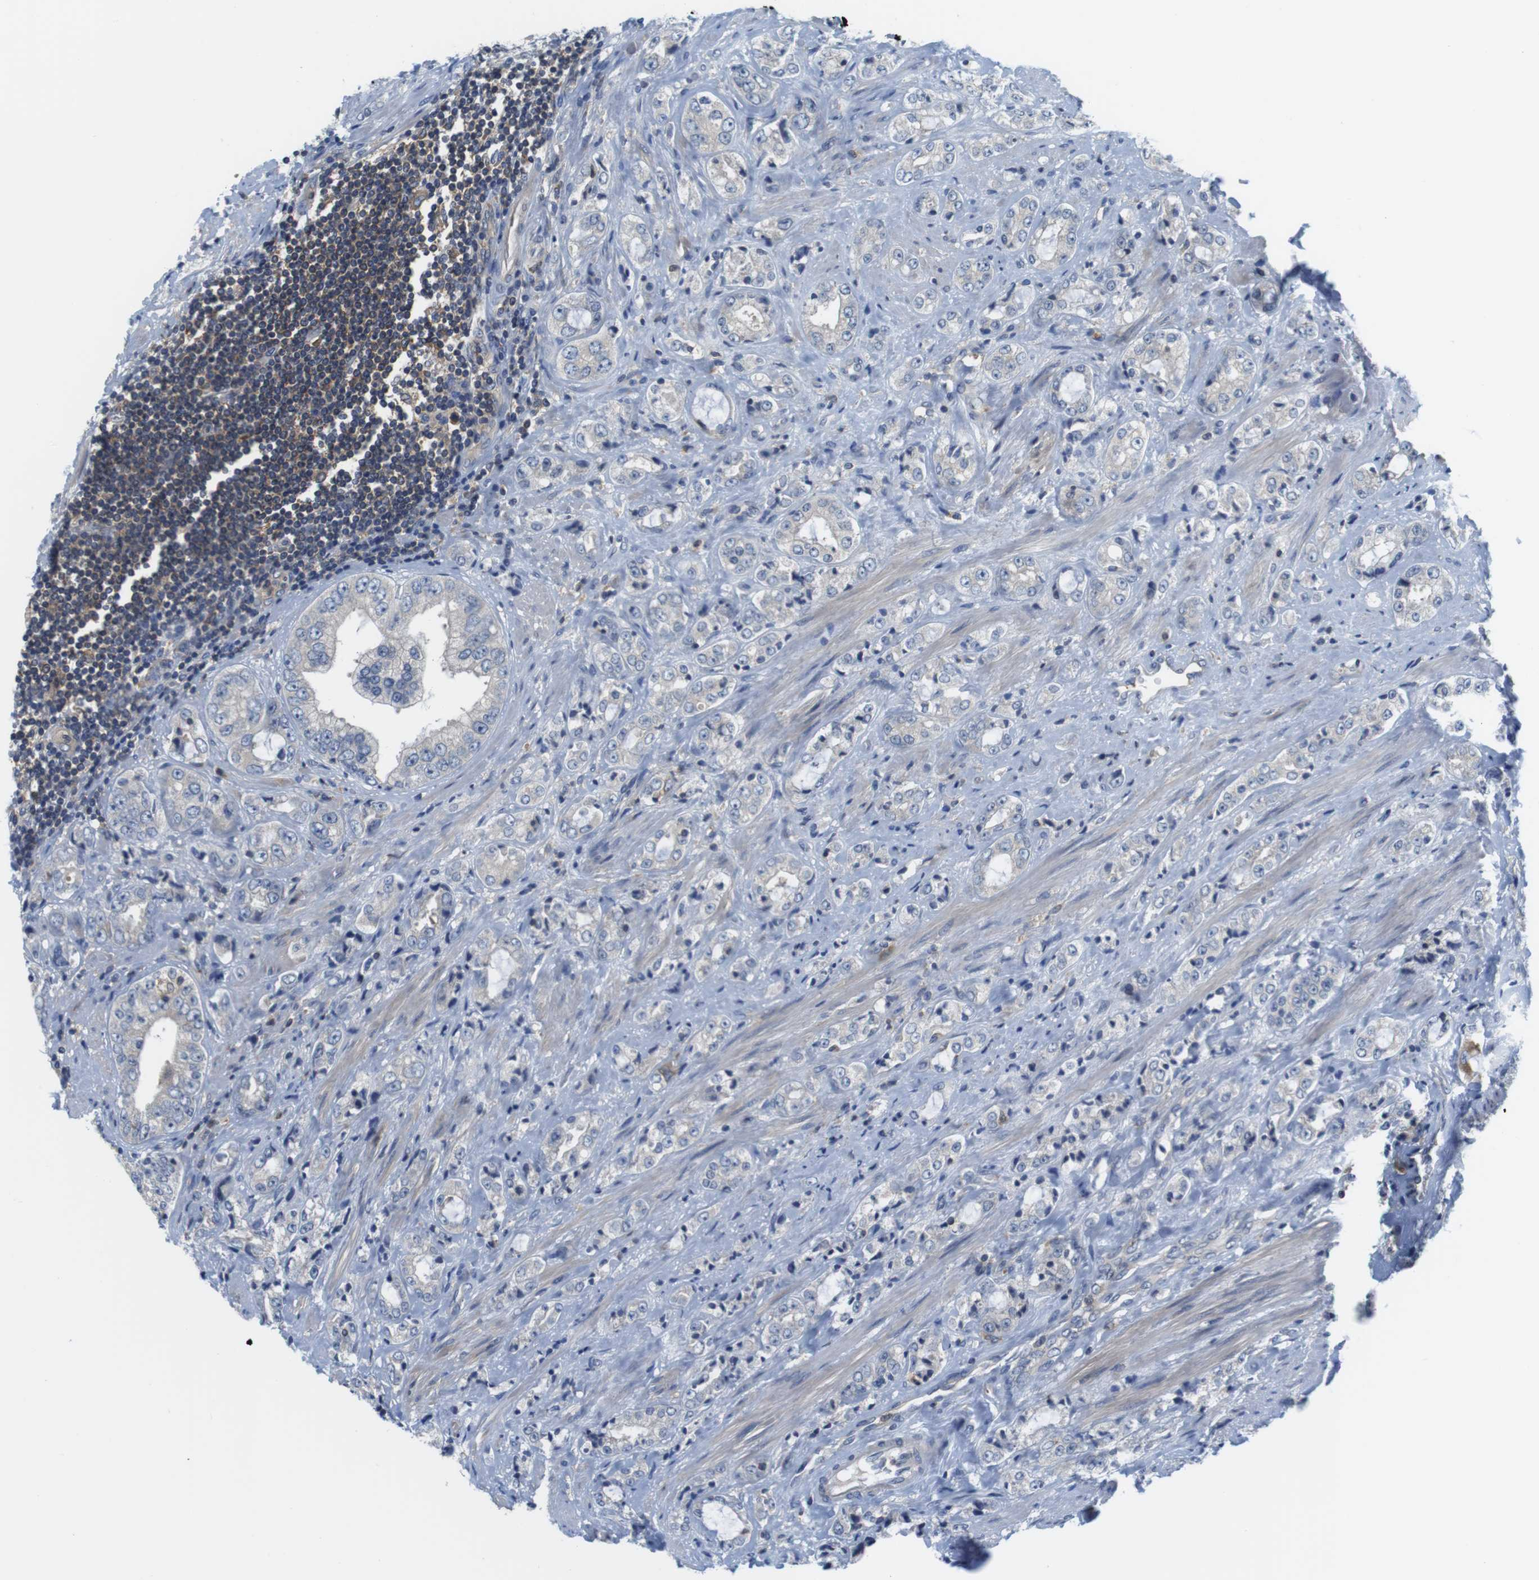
{"staining": {"intensity": "negative", "quantity": "none", "location": "none"}, "tissue": "prostate cancer", "cell_type": "Tumor cells", "image_type": "cancer", "snomed": [{"axis": "morphology", "description": "Adenocarcinoma, High grade"}, {"axis": "topography", "description": "Prostate"}], "caption": "This is a micrograph of immunohistochemistry staining of prostate cancer (high-grade adenocarcinoma), which shows no positivity in tumor cells.", "gene": "HERPUD2", "patient": {"sex": "male", "age": 61}}